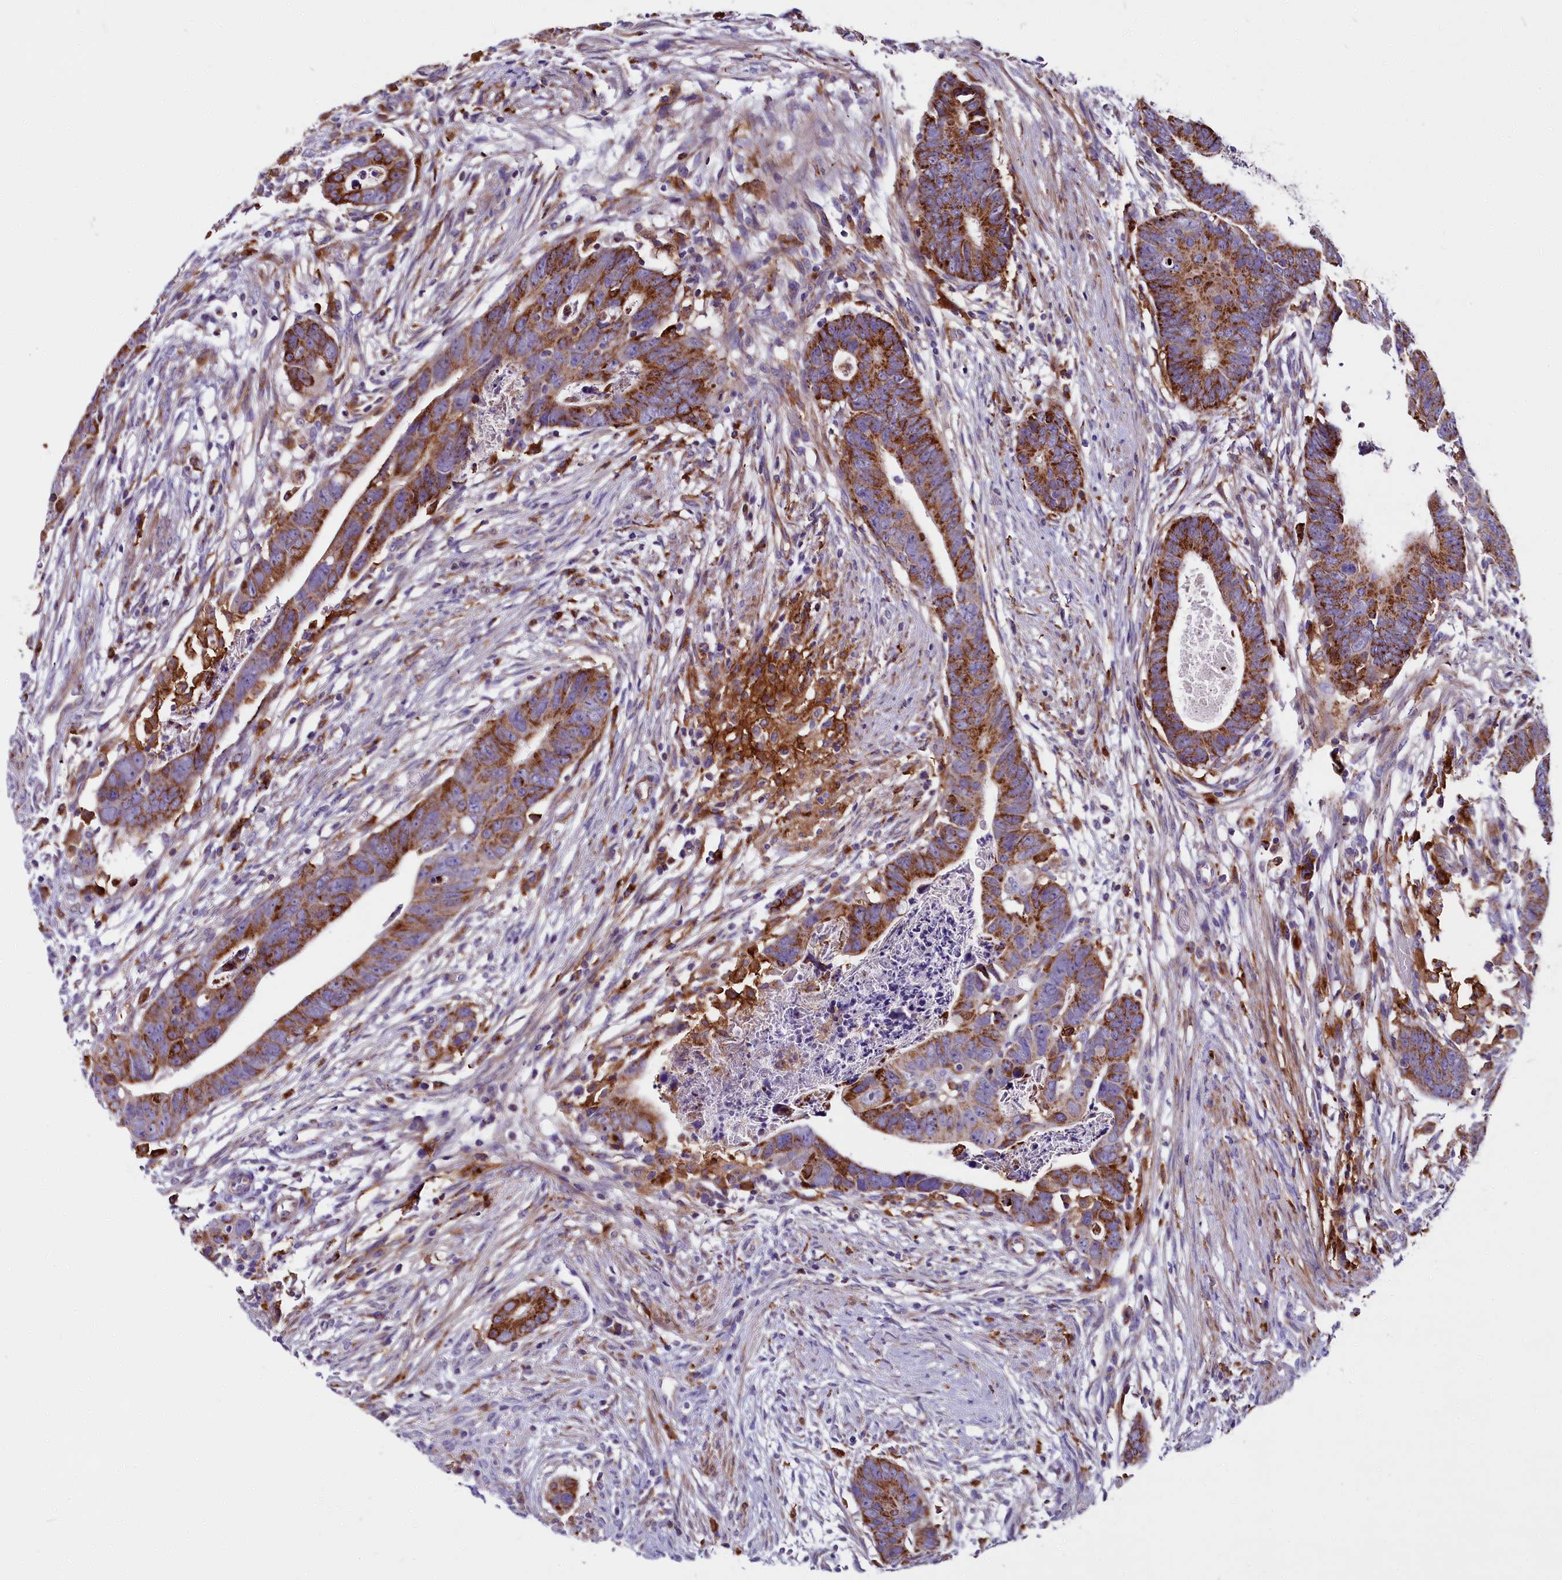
{"staining": {"intensity": "strong", "quantity": ">75%", "location": "cytoplasmic/membranous"}, "tissue": "colorectal cancer", "cell_type": "Tumor cells", "image_type": "cancer", "snomed": [{"axis": "morphology", "description": "Adenocarcinoma, NOS"}, {"axis": "topography", "description": "Rectum"}], "caption": "Strong cytoplasmic/membranous protein staining is present in approximately >75% of tumor cells in adenocarcinoma (colorectal).", "gene": "IL20RA", "patient": {"sex": "female", "age": 65}}